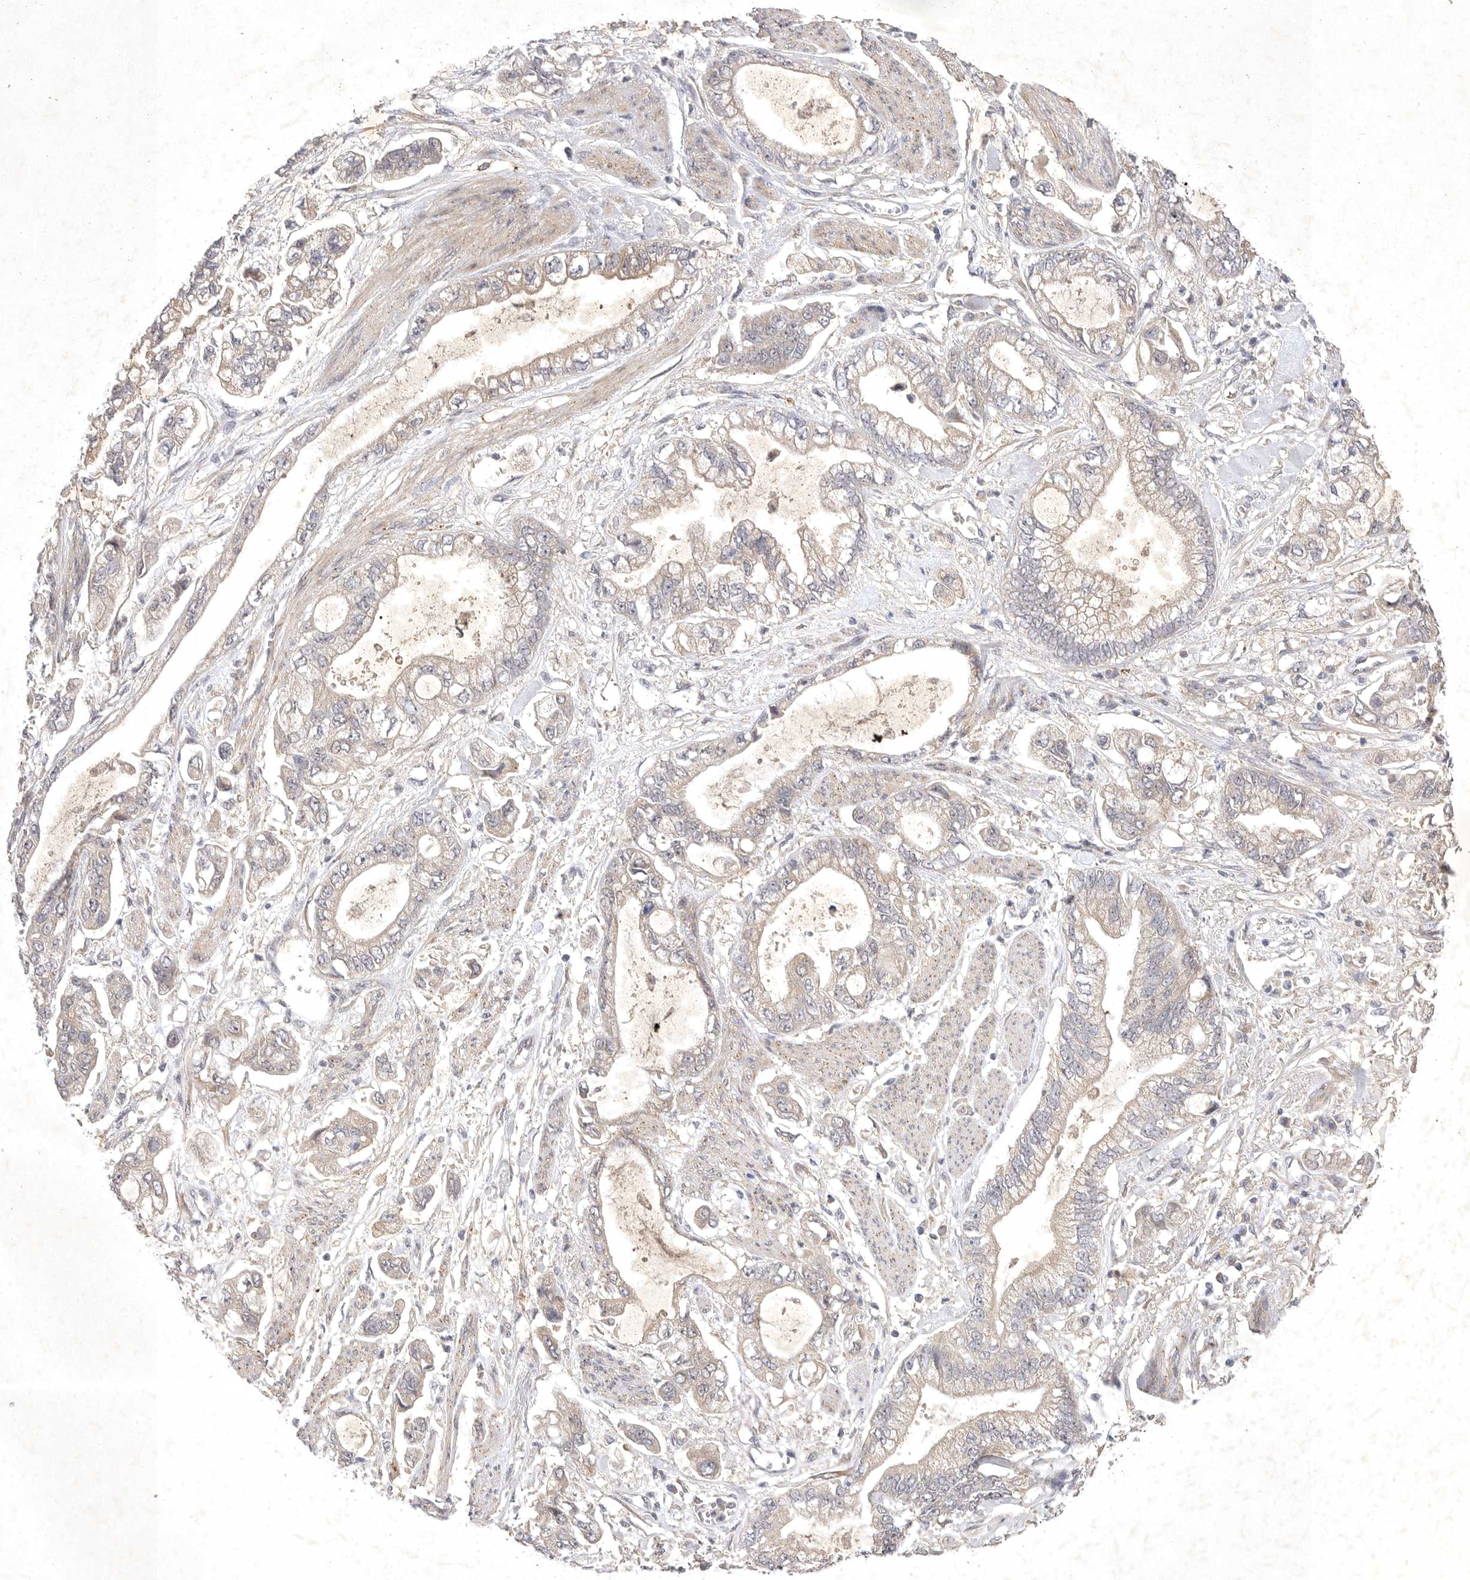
{"staining": {"intensity": "negative", "quantity": "none", "location": "none"}, "tissue": "stomach cancer", "cell_type": "Tumor cells", "image_type": "cancer", "snomed": [{"axis": "morphology", "description": "Normal tissue, NOS"}, {"axis": "morphology", "description": "Adenocarcinoma, NOS"}, {"axis": "topography", "description": "Stomach"}], "caption": "This is a image of immunohistochemistry staining of stomach adenocarcinoma, which shows no staining in tumor cells.", "gene": "PTPDC1", "patient": {"sex": "male", "age": 62}}